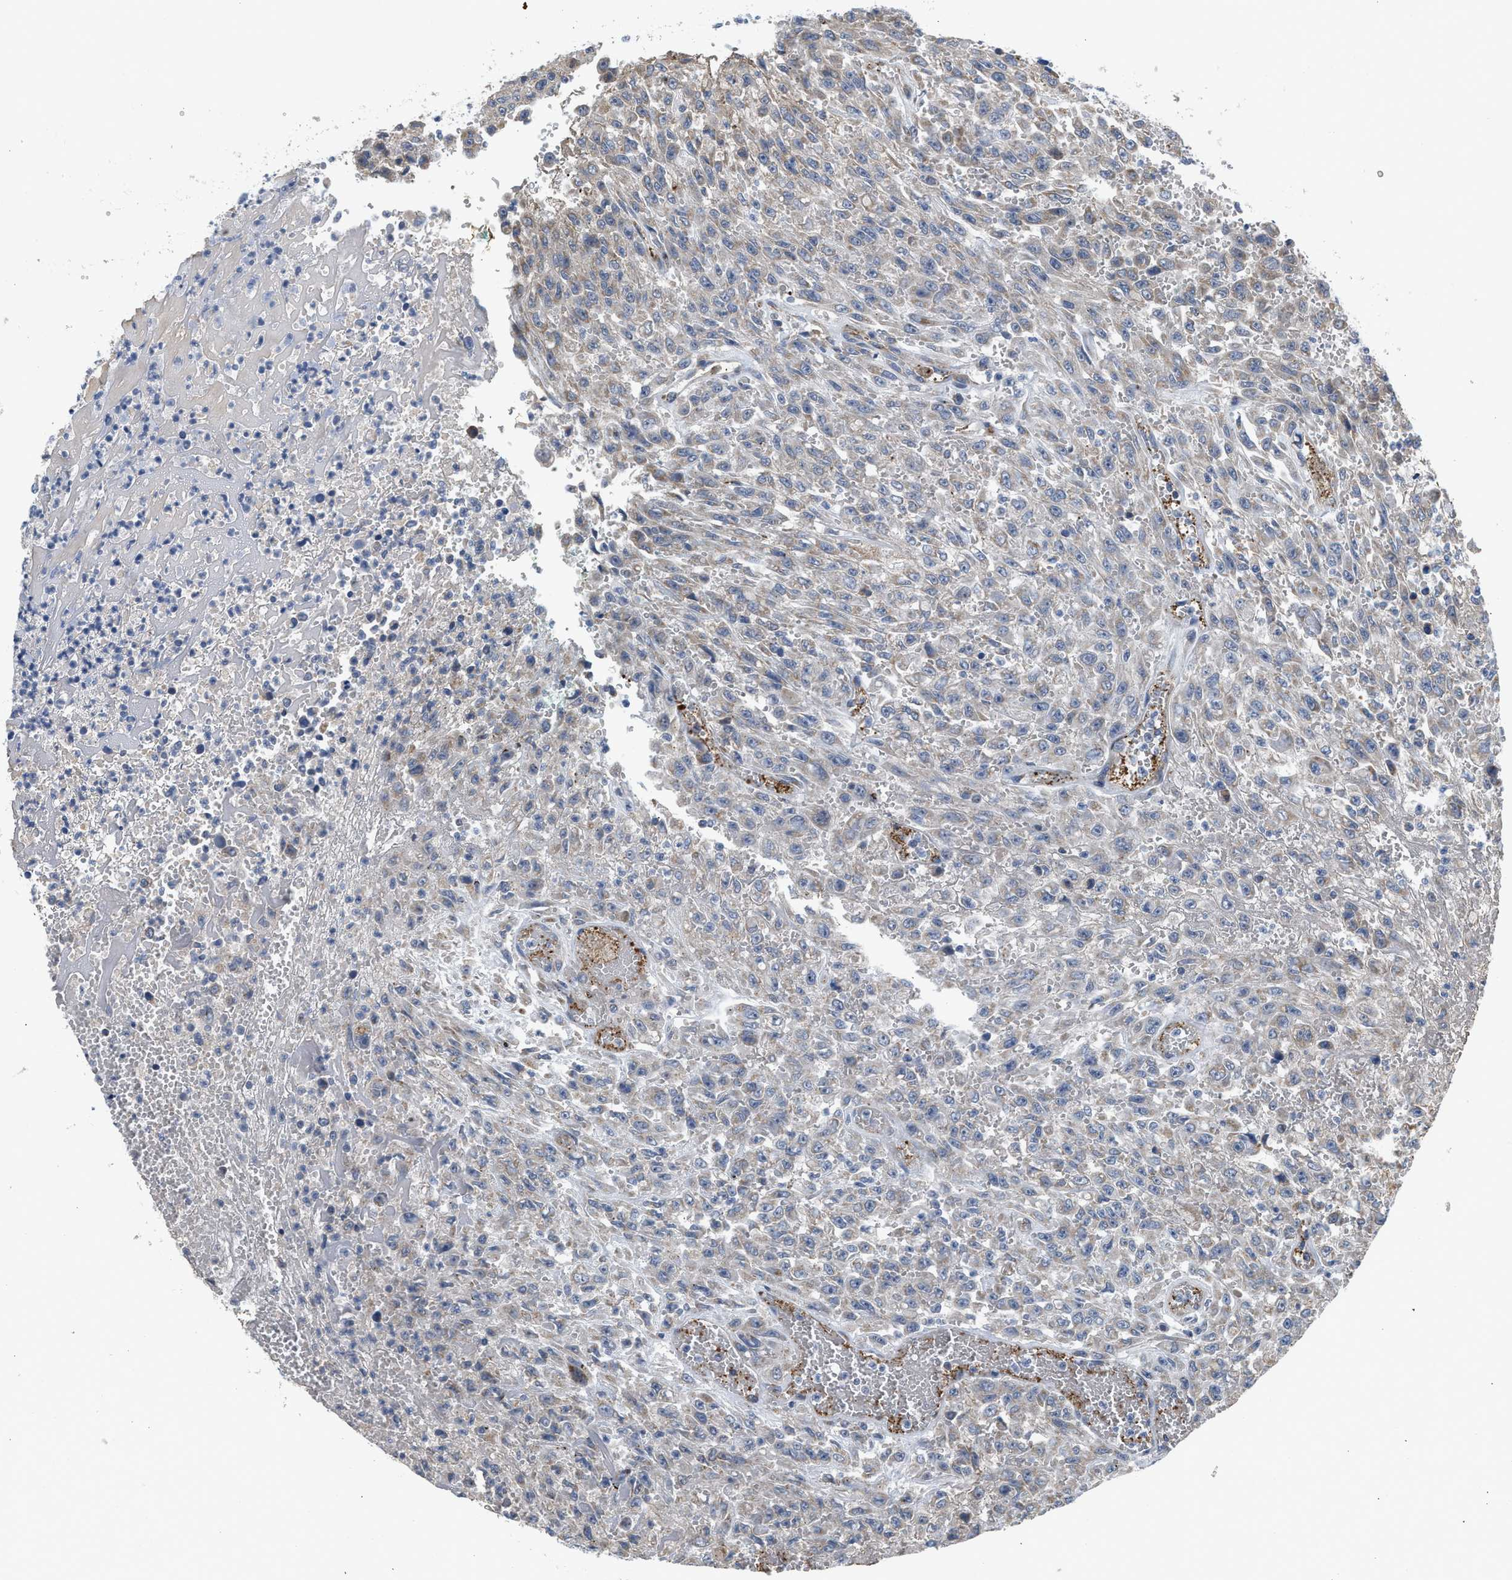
{"staining": {"intensity": "weak", "quantity": "25%-75%", "location": "cytoplasmic/membranous"}, "tissue": "urothelial cancer", "cell_type": "Tumor cells", "image_type": "cancer", "snomed": [{"axis": "morphology", "description": "Urothelial carcinoma, High grade"}, {"axis": "topography", "description": "Urinary bladder"}], "caption": "High-magnification brightfield microscopy of urothelial cancer stained with DAB (brown) and counterstained with hematoxylin (blue). tumor cells exhibit weak cytoplasmic/membranous staining is identified in about25%-75% of cells.", "gene": "PIM1", "patient": {"sex": "female", "age": 64}}